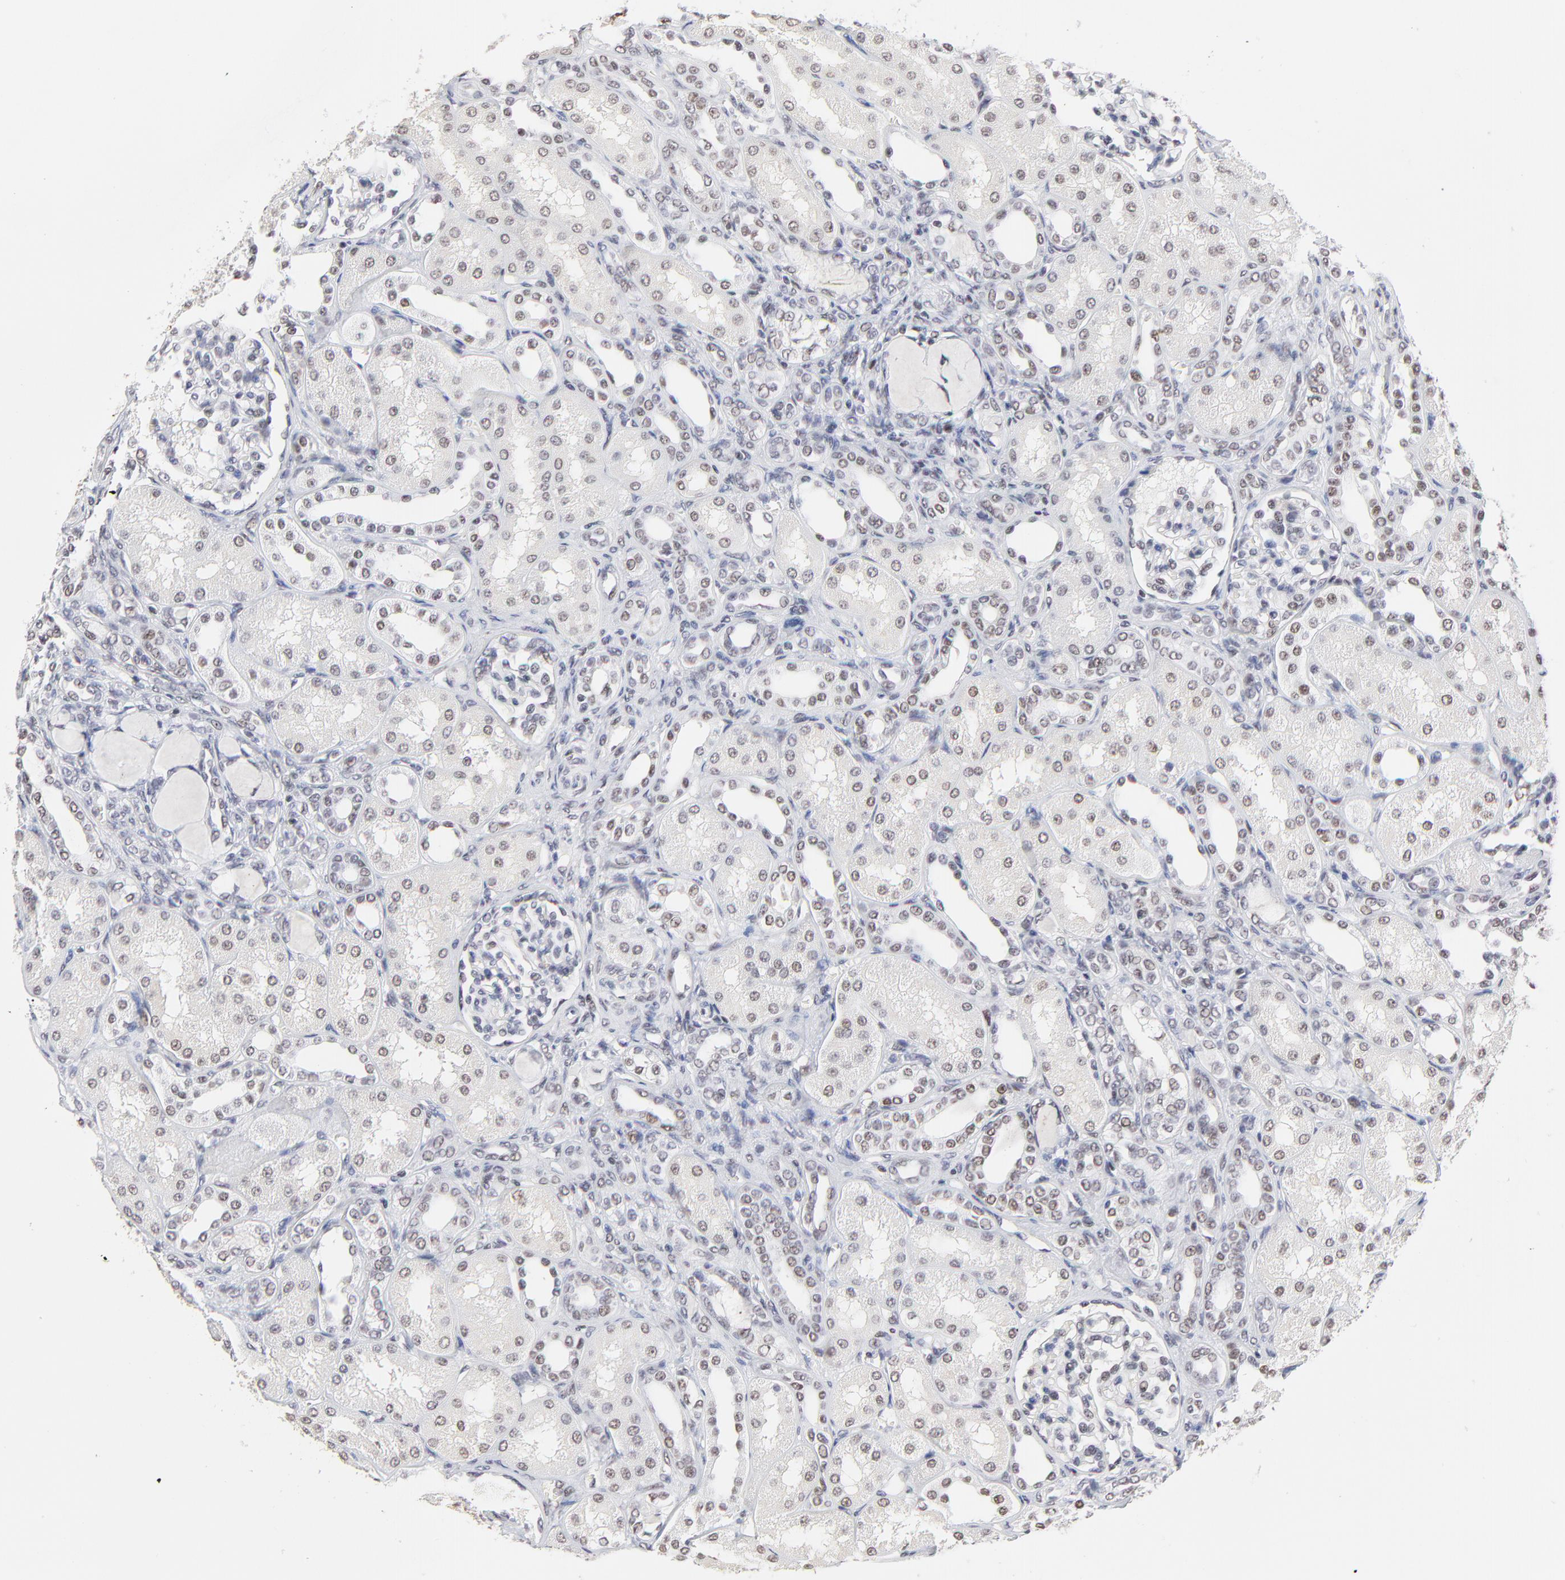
{"staining": {"intensity": "weak", "quantity": "25%-75%", "location": "nuclear"}, "tissue": "kidney", "cell_type": "Cells in glomeruli", "image_type": "normal", "snomed": [{"axis": "morphology", "description": "Normal tissue, NOS"}, {"axis": "topography", "description": "Kidney"}], "caption": "This is an image of immunohistochemistry (IHC) staining of benign kidney, which shows weak positivity in the nuclear of cells in glomeruli.", "gene": "OGFOD1", "patient": {"sex": "male", "age": 7}}